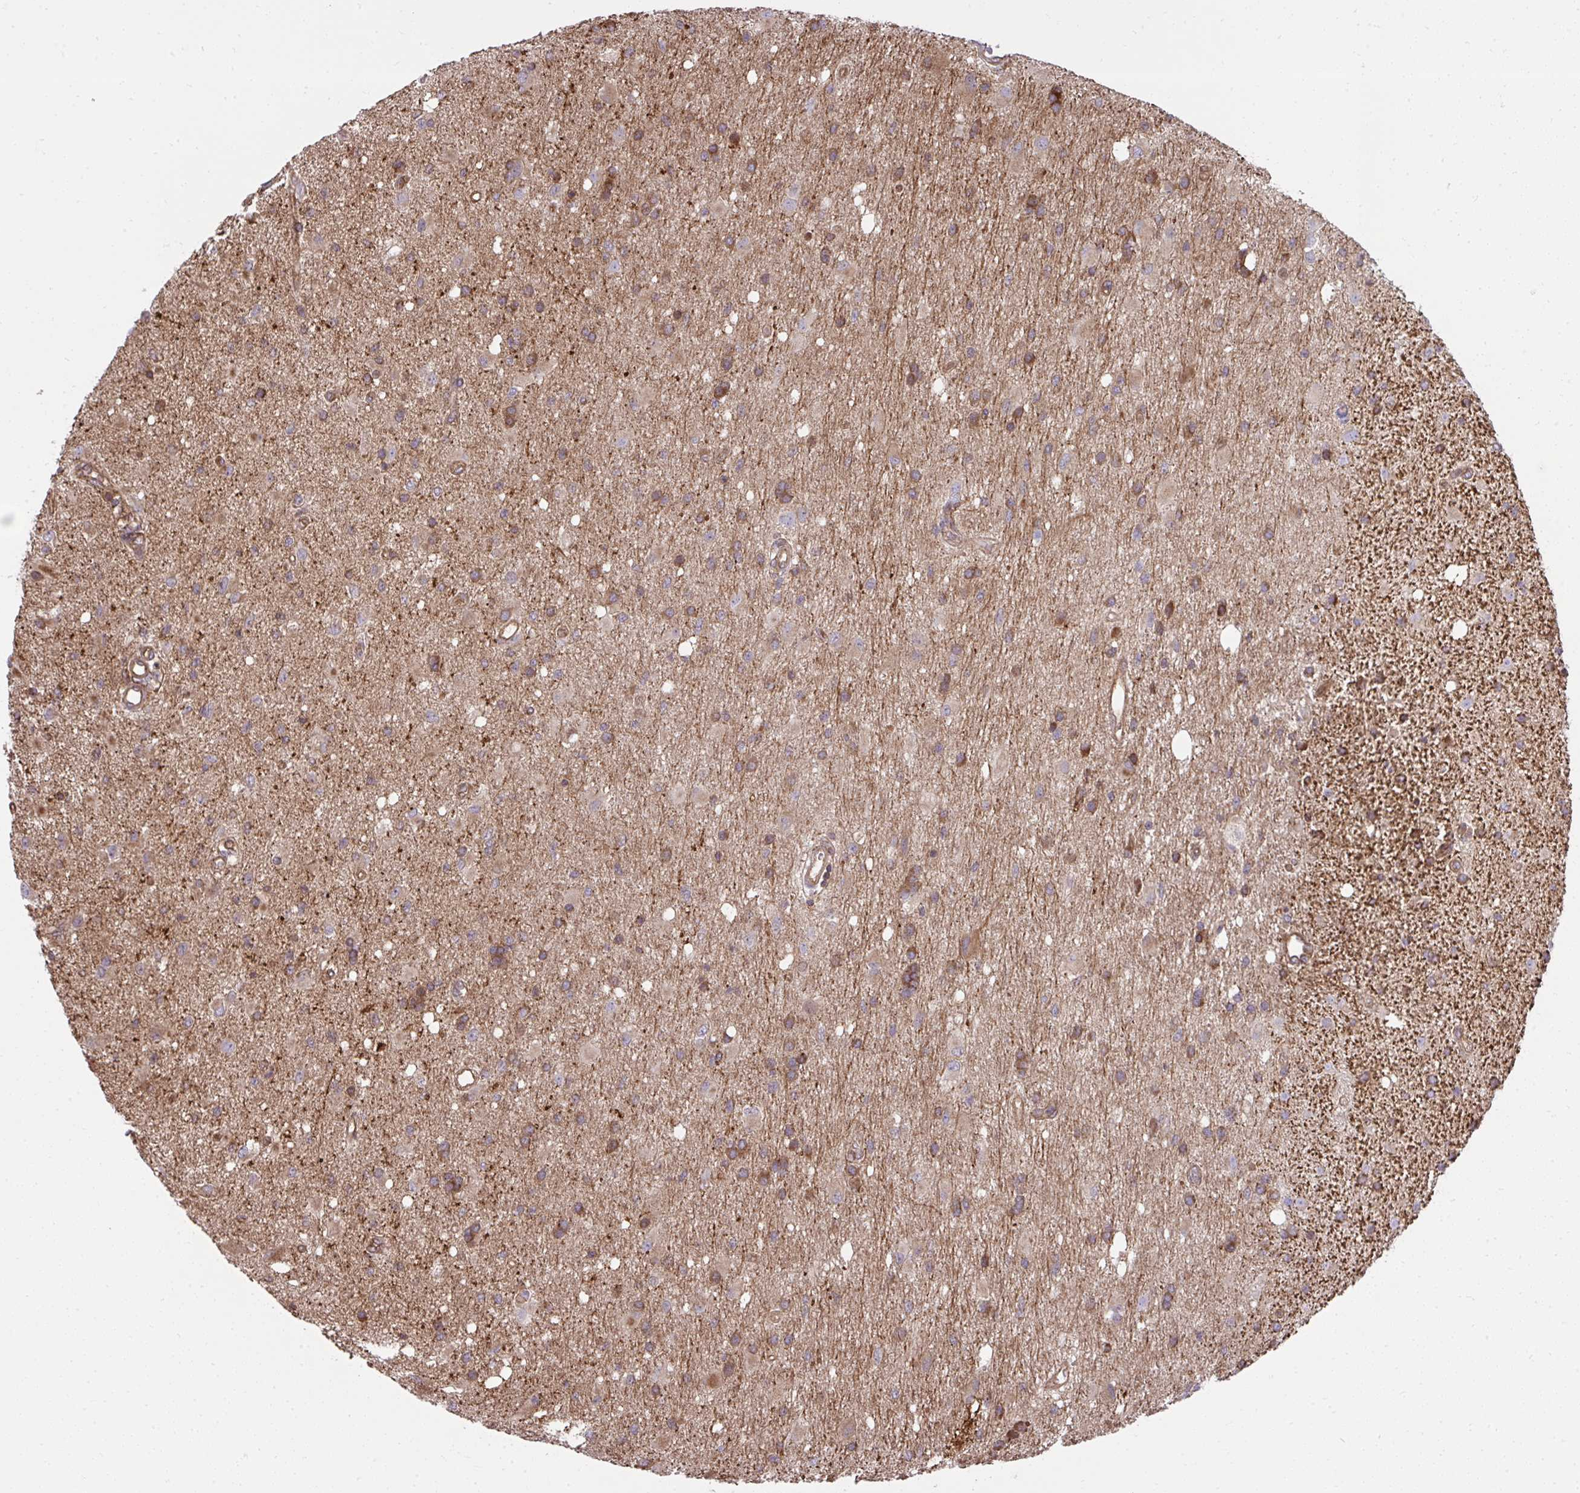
{"staining": {"intensity": "moderate", "quantity": "25%-75%", "location": "cytoplasmic/membranous"}, "tissue": "glioma", "cell_type": "Tumor cells", "image_type": "cancer", "snomed": [{"axis": "morphology", "description": "Glioma, malignant, High grade"}, {"axis": "topography", "description": "Brain"}], "caption": "Malignant glioma (high-grade) stained with immunohistochemistry reveals moderate cytoplasmic/membranous expression in approximately 25%-75% of tumor cells. (Brightfield microscopy of DAB IHC at high magnification).", "gene": "NMNAT3", "patient": {"sex": "male", "age": 67}}